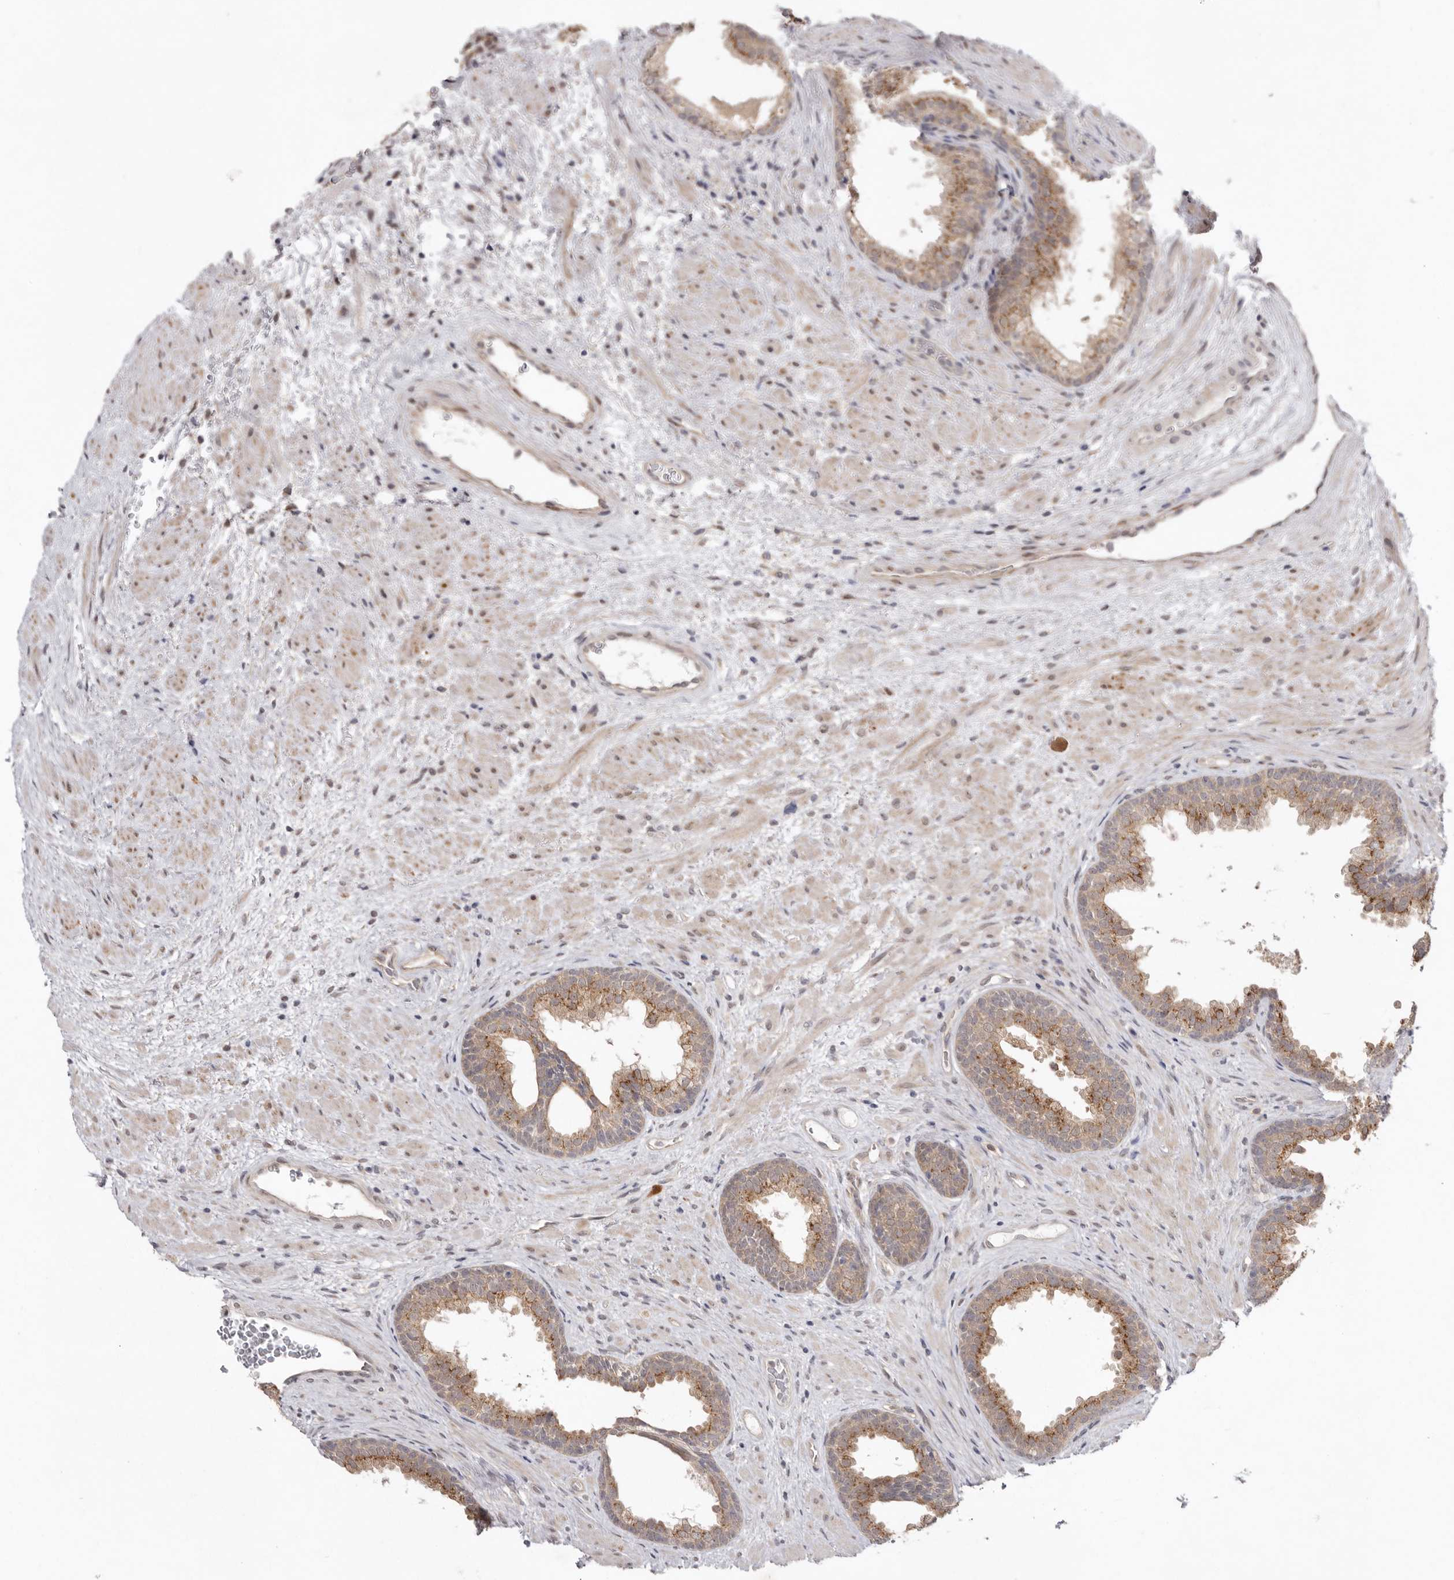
{"staining": {"intensity": "moderate", "quantity": ">75%", "location": "cytoplasmic/membranous"}, "tissue": "prostate", "cell_type": "Glandular cells", "image_type": "normal", "snomed": [{"axis": "morphology", "description": "Normal tissue, NOS"}, {"axis": "topography", "description": "Prostate"}], "caption": "An IHC micrograph of unremarkable tissue is shown. Protein staining in brown labels moderate cytoplasmic/membranous positivity in prostate within glandular cells. The staining was performed using DAB to visualize the protein expression in brown, while the nuclei were stained in blue with hematoxylin (Magnification: 20x).", "gene": "NSUN4", "patient": {"sex": "male", "age": 76}}